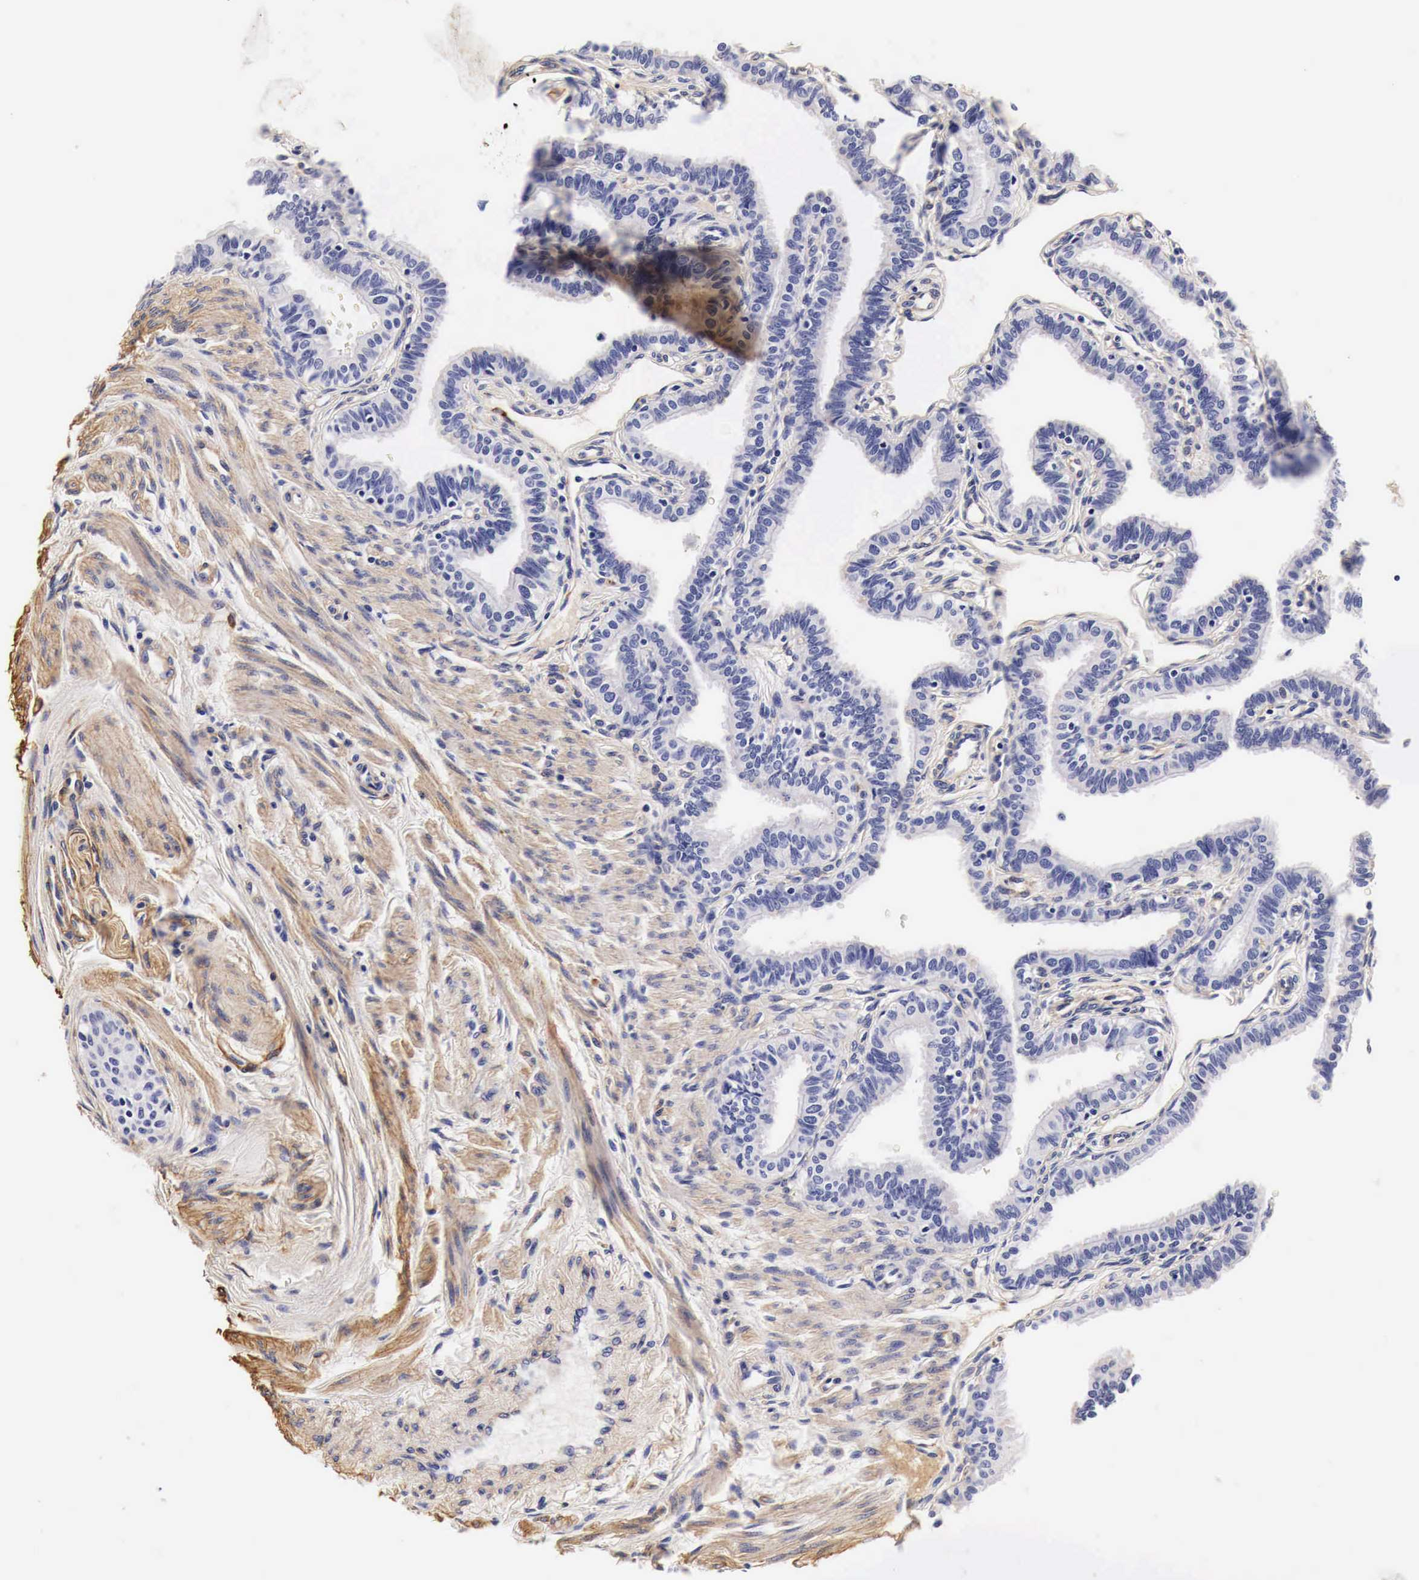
{"staining": {"intensity": "negative", "quantity": "none", "location": "none"}, "tissue": "fallopian tube", "cell_type": "Glandular cells", "image_type": "normal", "snomed": [{"axis": "morphology", "description": "Normal tissue, NOS"}, {"axis": "topography", "description": "Fallopian tube"}], "caption": "Immunohistochemical staining of normal human fallopian tube reveals no significant staining in glandular cells.", "gene": "LAMB2", "patient": {"sex": "female", "age": 32}}